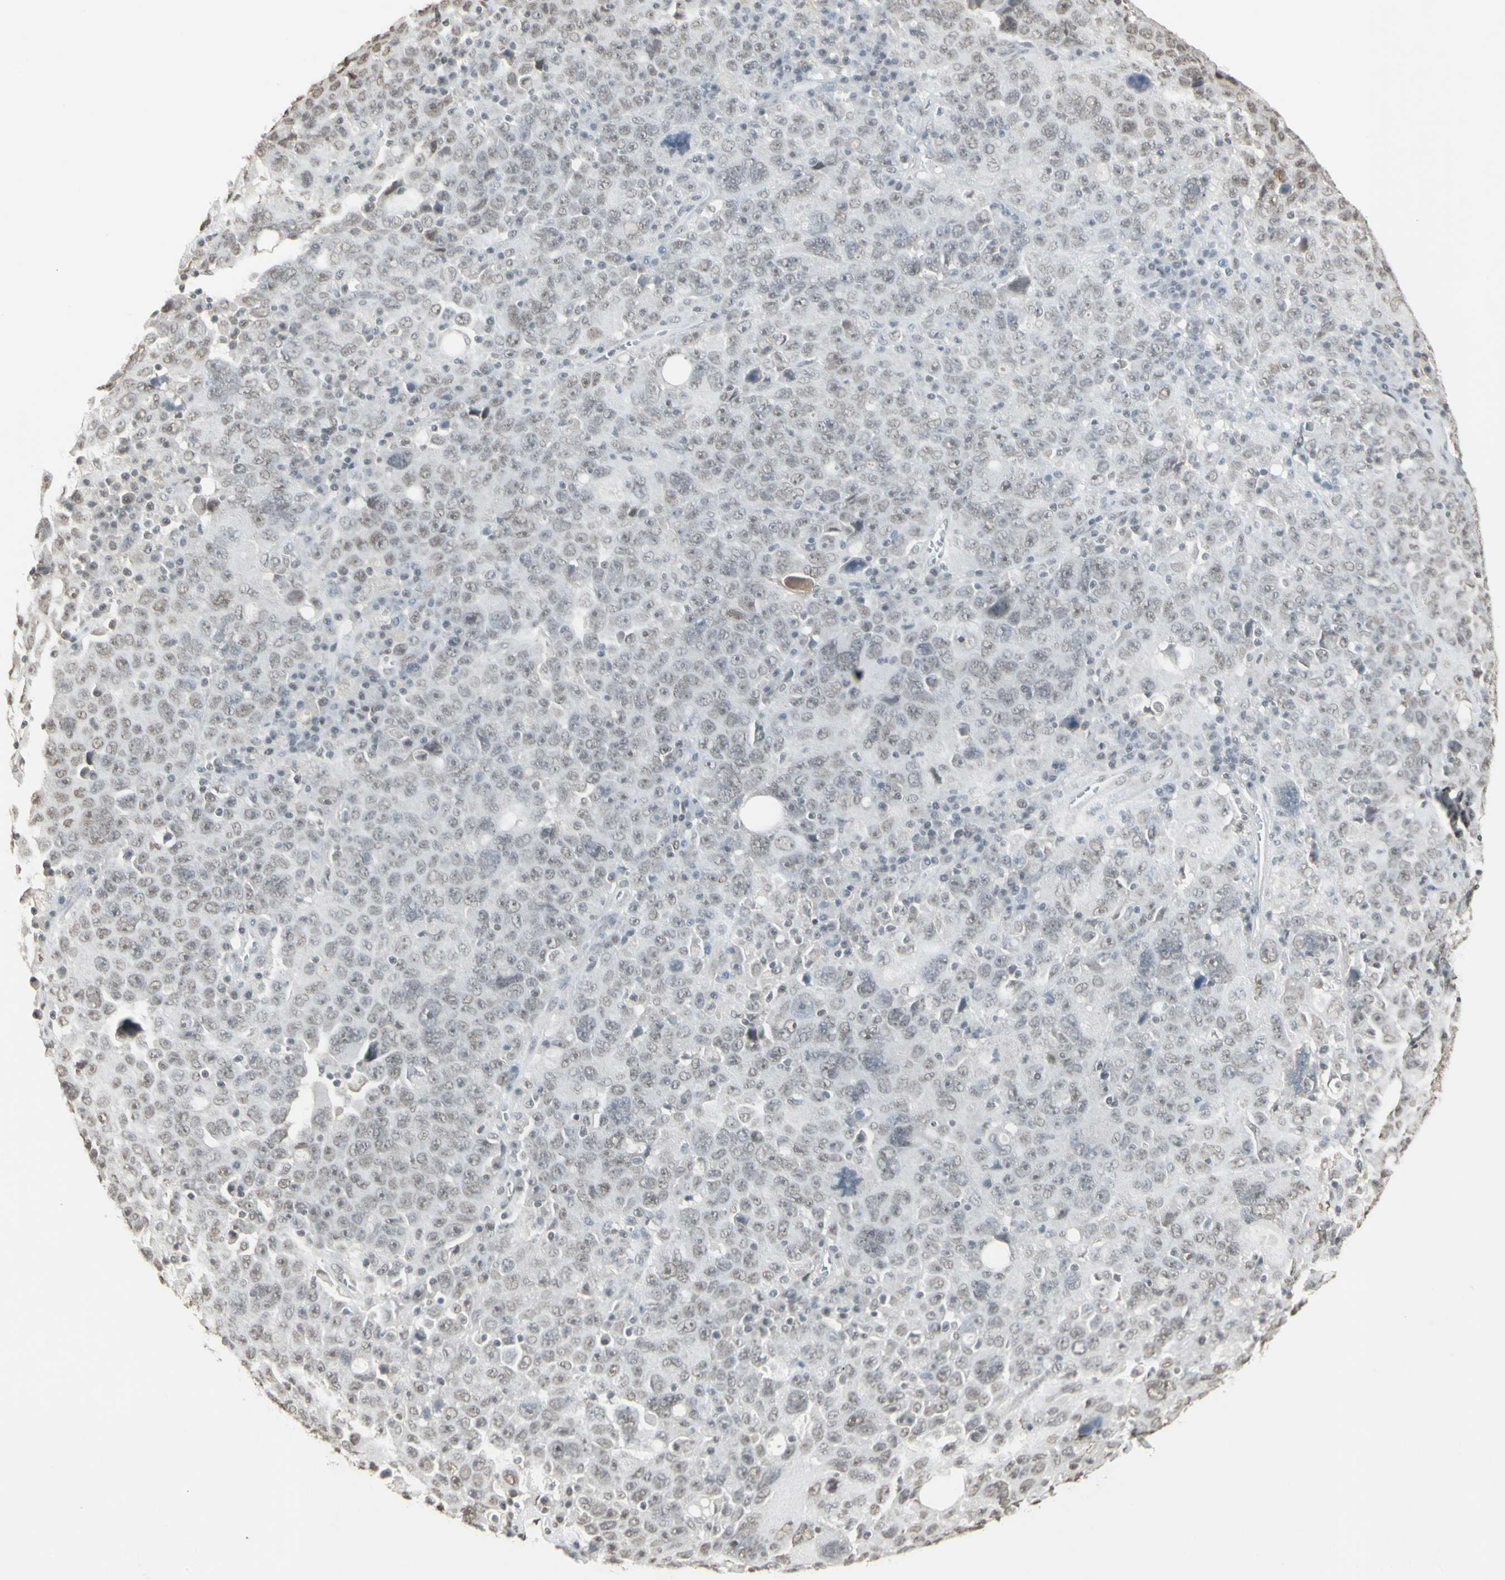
{"staining": {"intensity": "moderate", "quantity": "25%-75%", "location": "nuclear"}, "tissue": "ovarian cancer", "cell_type": "Tumor cells", "image_type": "cancer", "snomed": [{"axis": "morphology", "description": "Carcinoma, endometroid"}, {"axis": "topography", "description": "Ovary"}], "caption": "IHC (DAB (3,3'-diaminobenzidine)) staining of human endometroid carcinoma (ovarian) shows moderate nuclear protein positivity in approximately 25%-75% of tumor cells.", "gene": "TRIM28", "patient": {"sex": "female", "age": 62}}